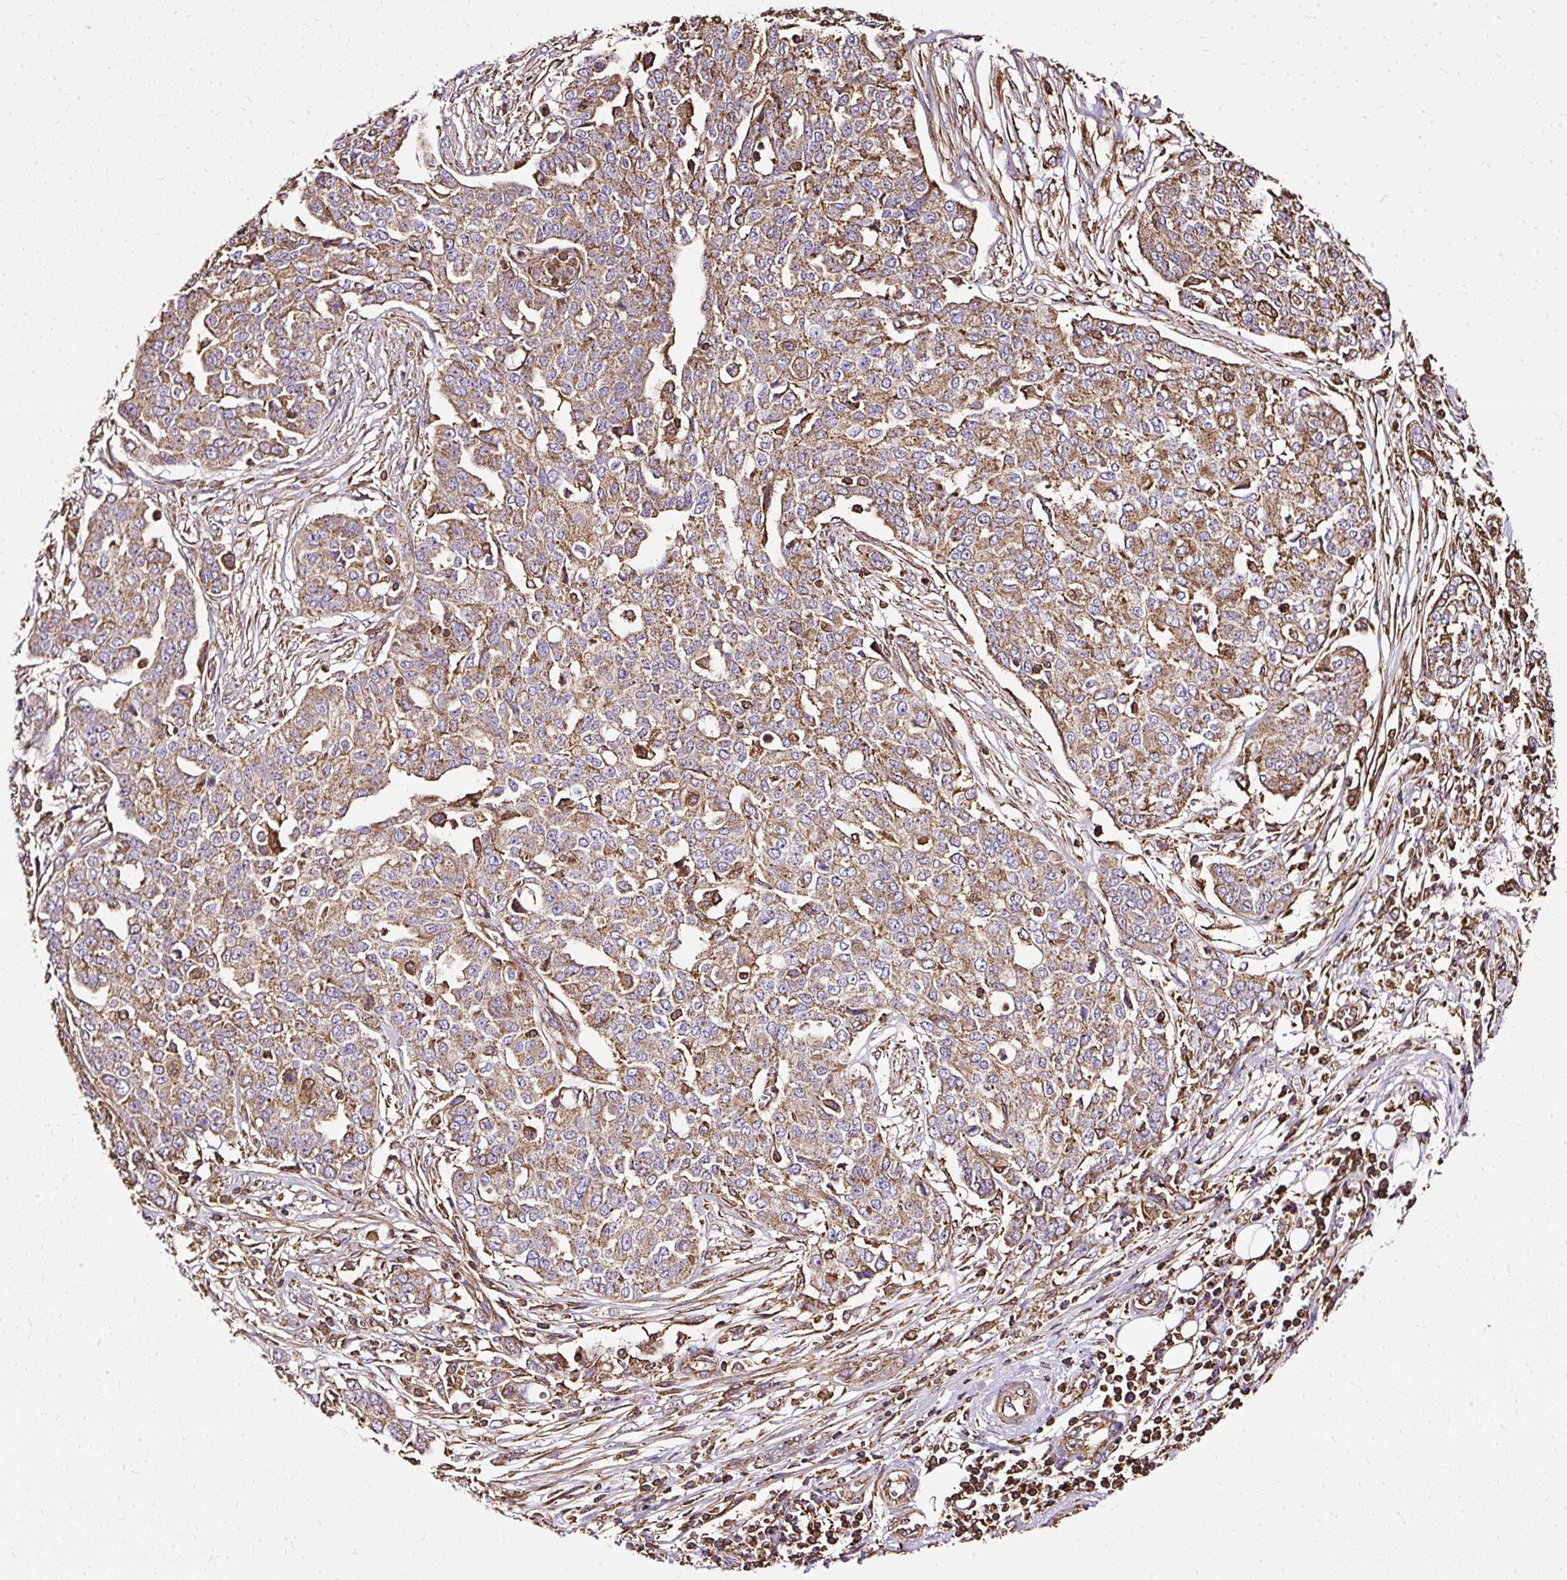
{"staining": {"intensity": "moderate", "quantity": ">75%", "location": "cytoplasmic/membranous"}, "tissue": "ovarian cancer", "cell_type": "Tumor cells", "image_type": "cancer", "snomed": [{"axis": "morphology", "description": "Cystadenocarcinoma, serous, NOS"}, {"axis": "topography", "description": "Soft tissue"}, {"axis": "topography", "description": "Ovary"}], "caption": "A brown stain shows moderate cytoplasmic/membranous positivity of a protein in human ovarian cancer tumor cells. Nuclei are stained in blue.", "gene": "KLHL11", "patient": {"sex": "female", "age": 57}}